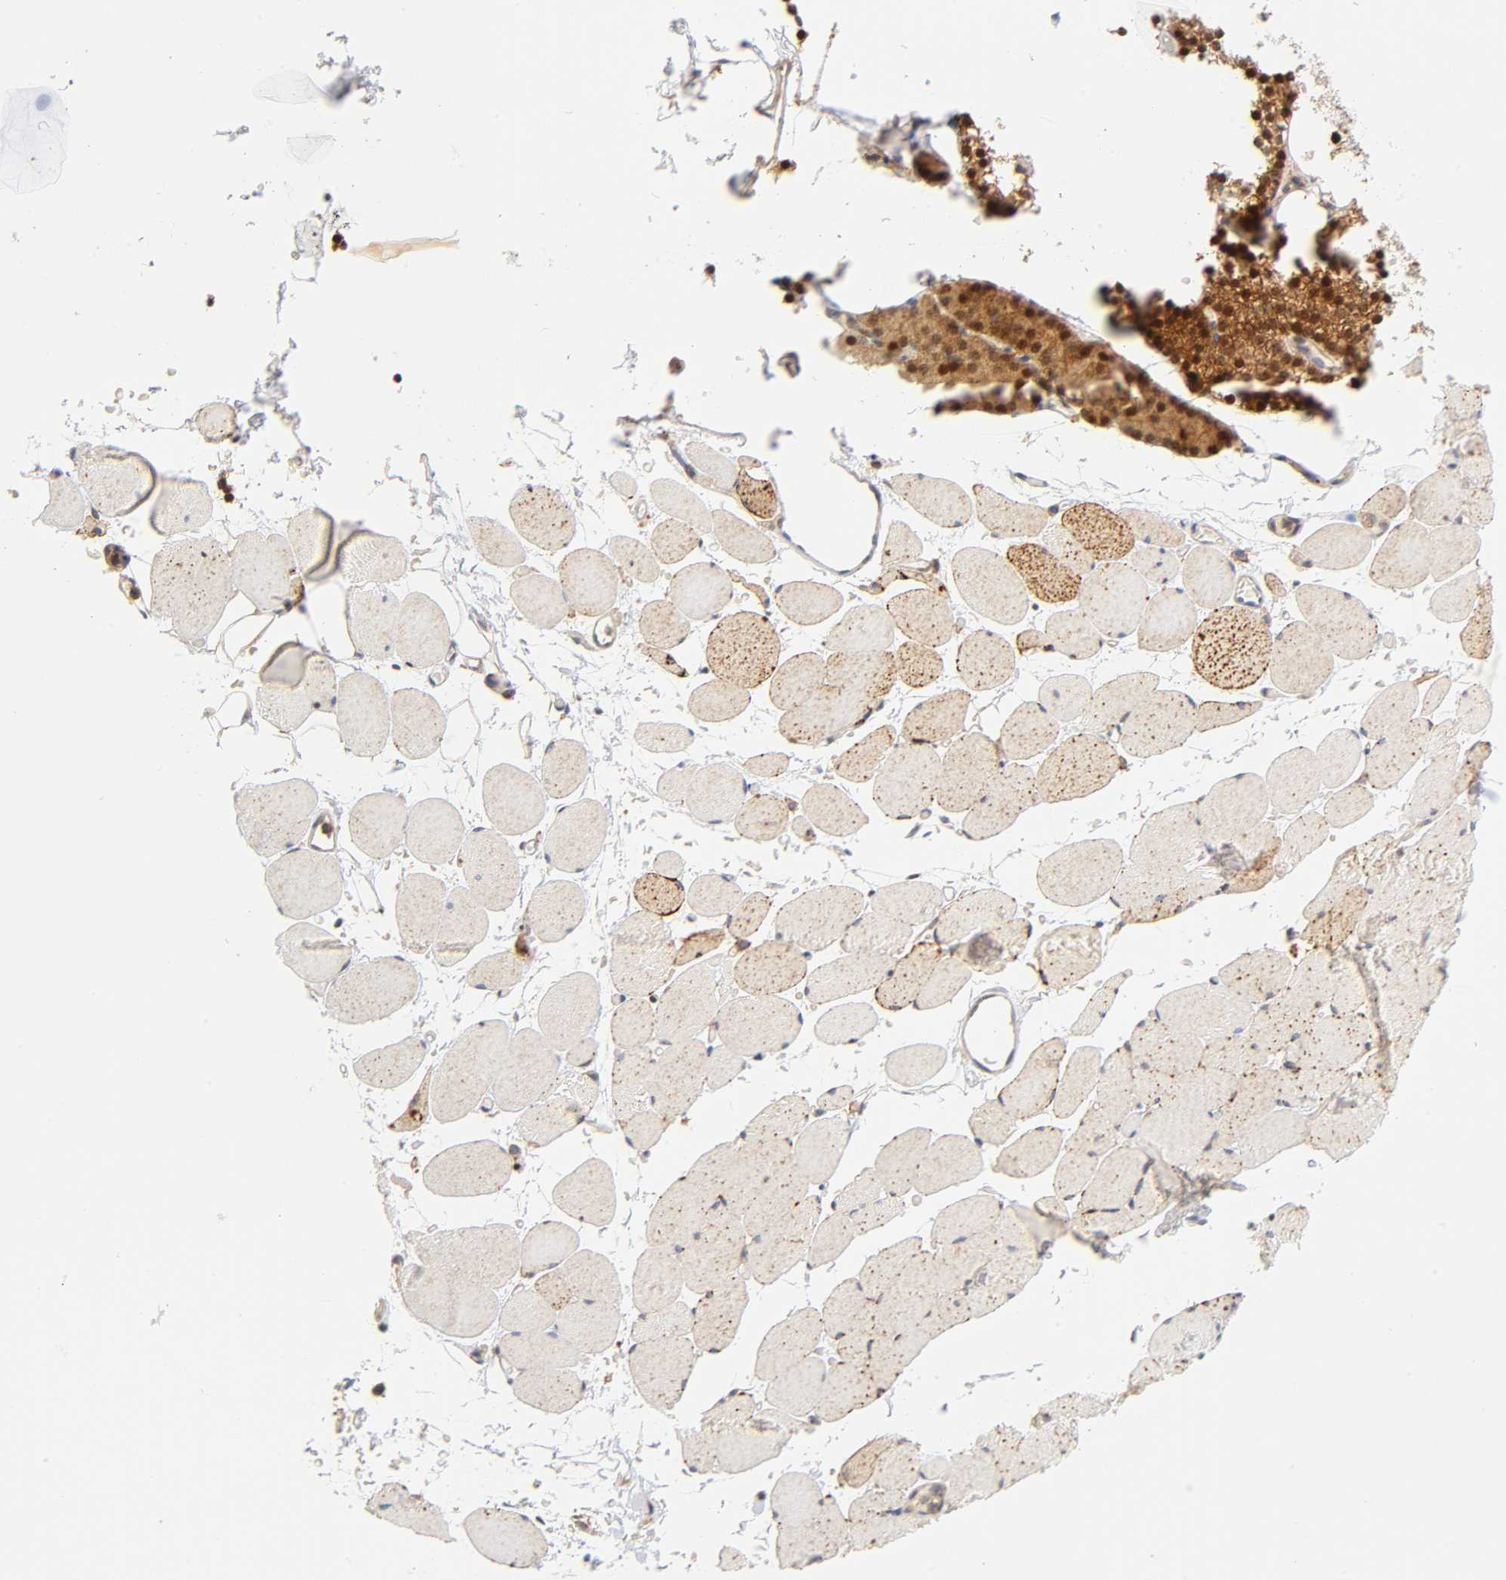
{"staining": {"intensity": "moderate", "quantity": "25%-75%", "location": "cytoplasmic/membranous"}, "tissue": "skeletal muscle", "cell_type": "Myocytes", "image_type": "normal", "snomed": [{"axis": "morphology", "description": "Normal tissue, NOS"}, {"axis": "topography", "description": "Skeletal muscle"}, {"axis": "topography", "description": "Parathyroid gland"}], "caption": "Skeletal muscle stained for a protein demonstrates moderate cytoplasmic/membranous positivity in myocytes.", "gene": "ANXA7", "patient": {"sex": "female", "age": 37}}